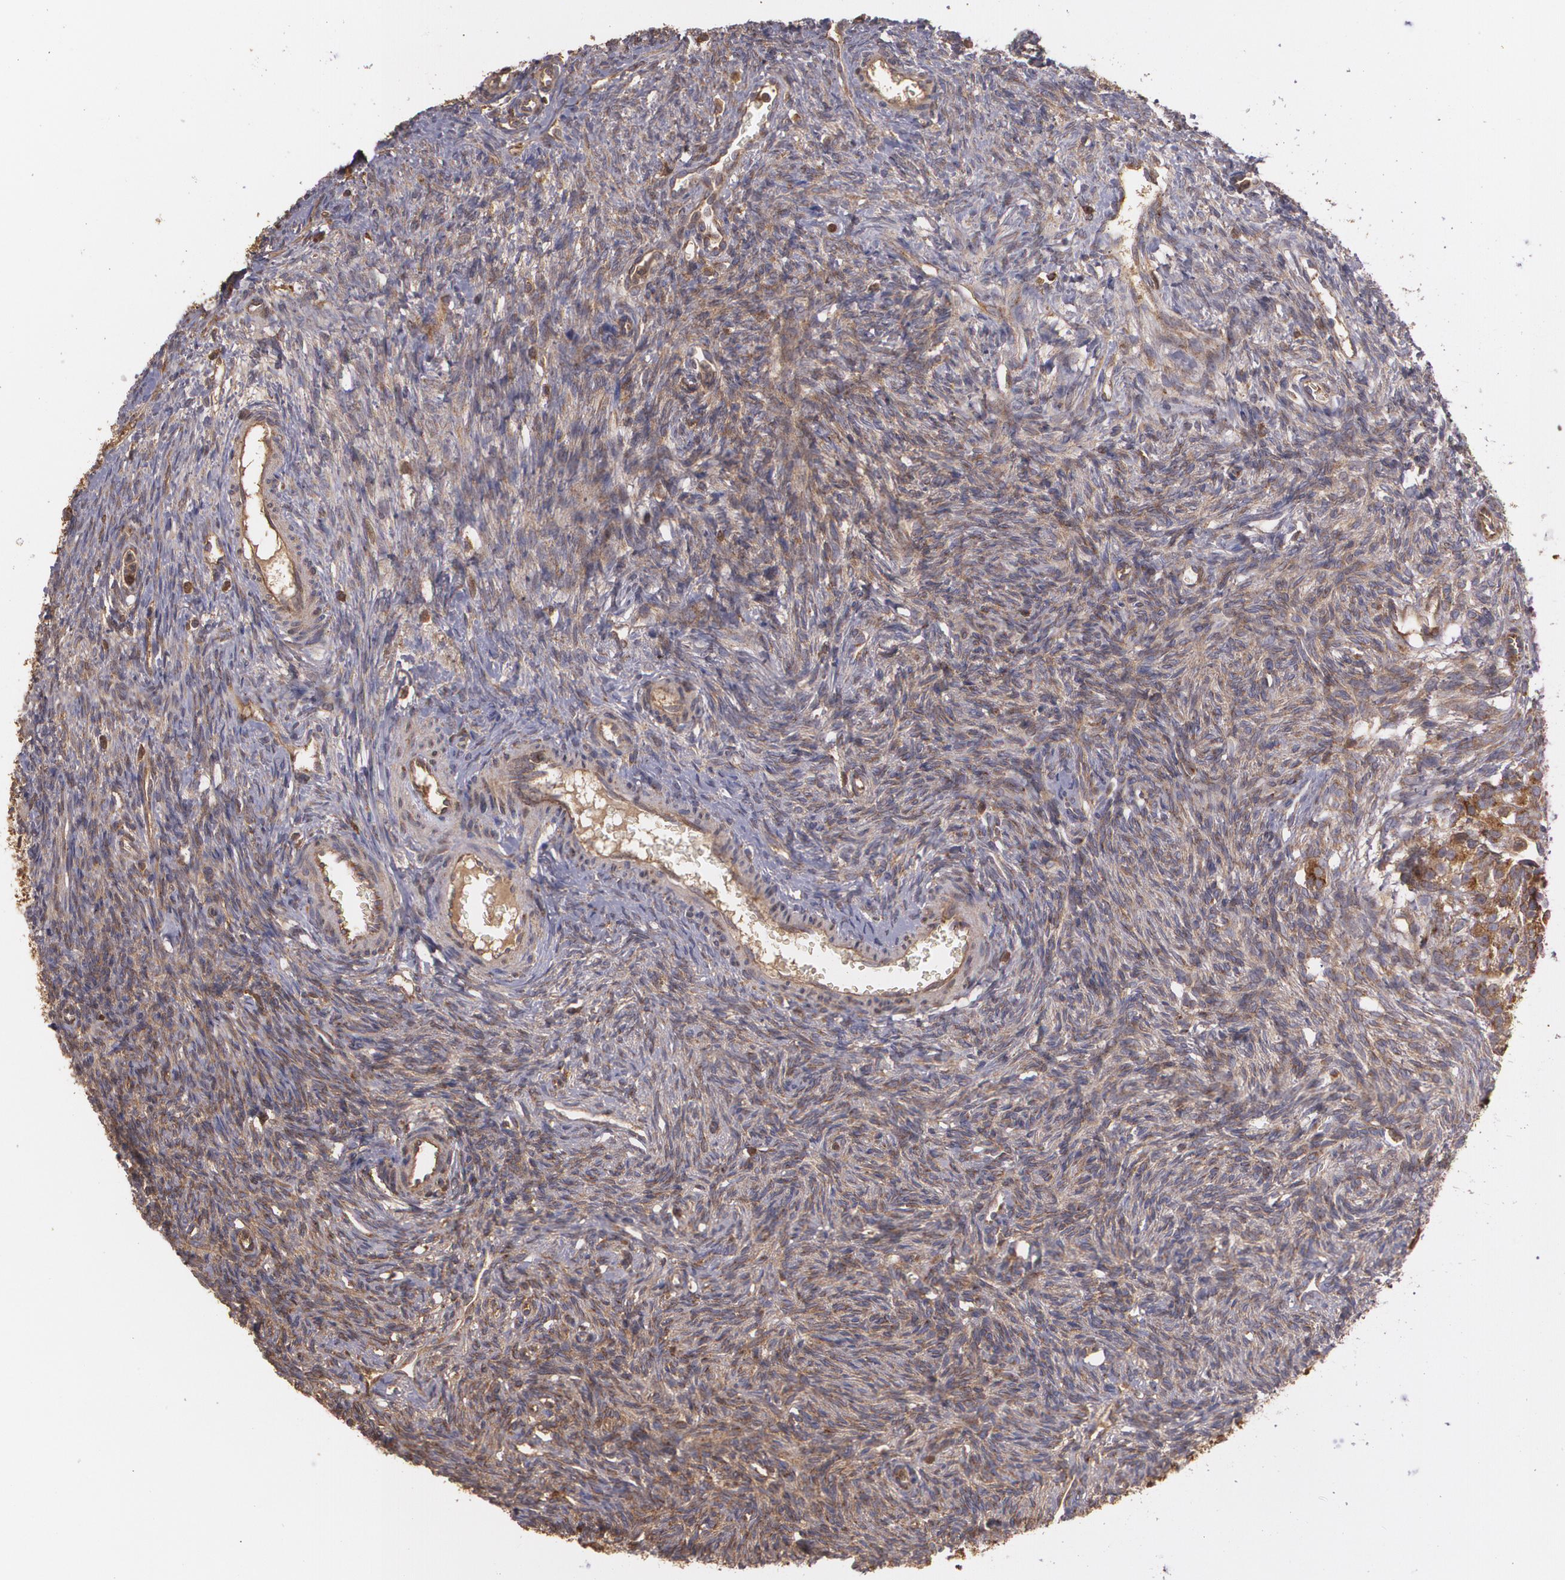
{"staining": {"intensity": "moderate", "quantity": ">75%", "location": "cytoplasmic/membranous"}, "tissue": "ovary", "cell_type": "Ovarian stroma cells", "image_type": "normal", "snomed": [{"axis": "morphology", "description": "Normal tissue, NOS"}, {"axis": "topography", "description": "Ovary"}], "caption": "Protein expression analysis of benign ovary reveals moderate cytoplasmic/membranous staining in about >75% of ovarian stroma cells. (DAB (3,3'-diaminobenzidine) = brown stain, brightfield microscopy at high magnification).", "gene": "ECE1", "patient": {"sex": "female", "age": 33}}